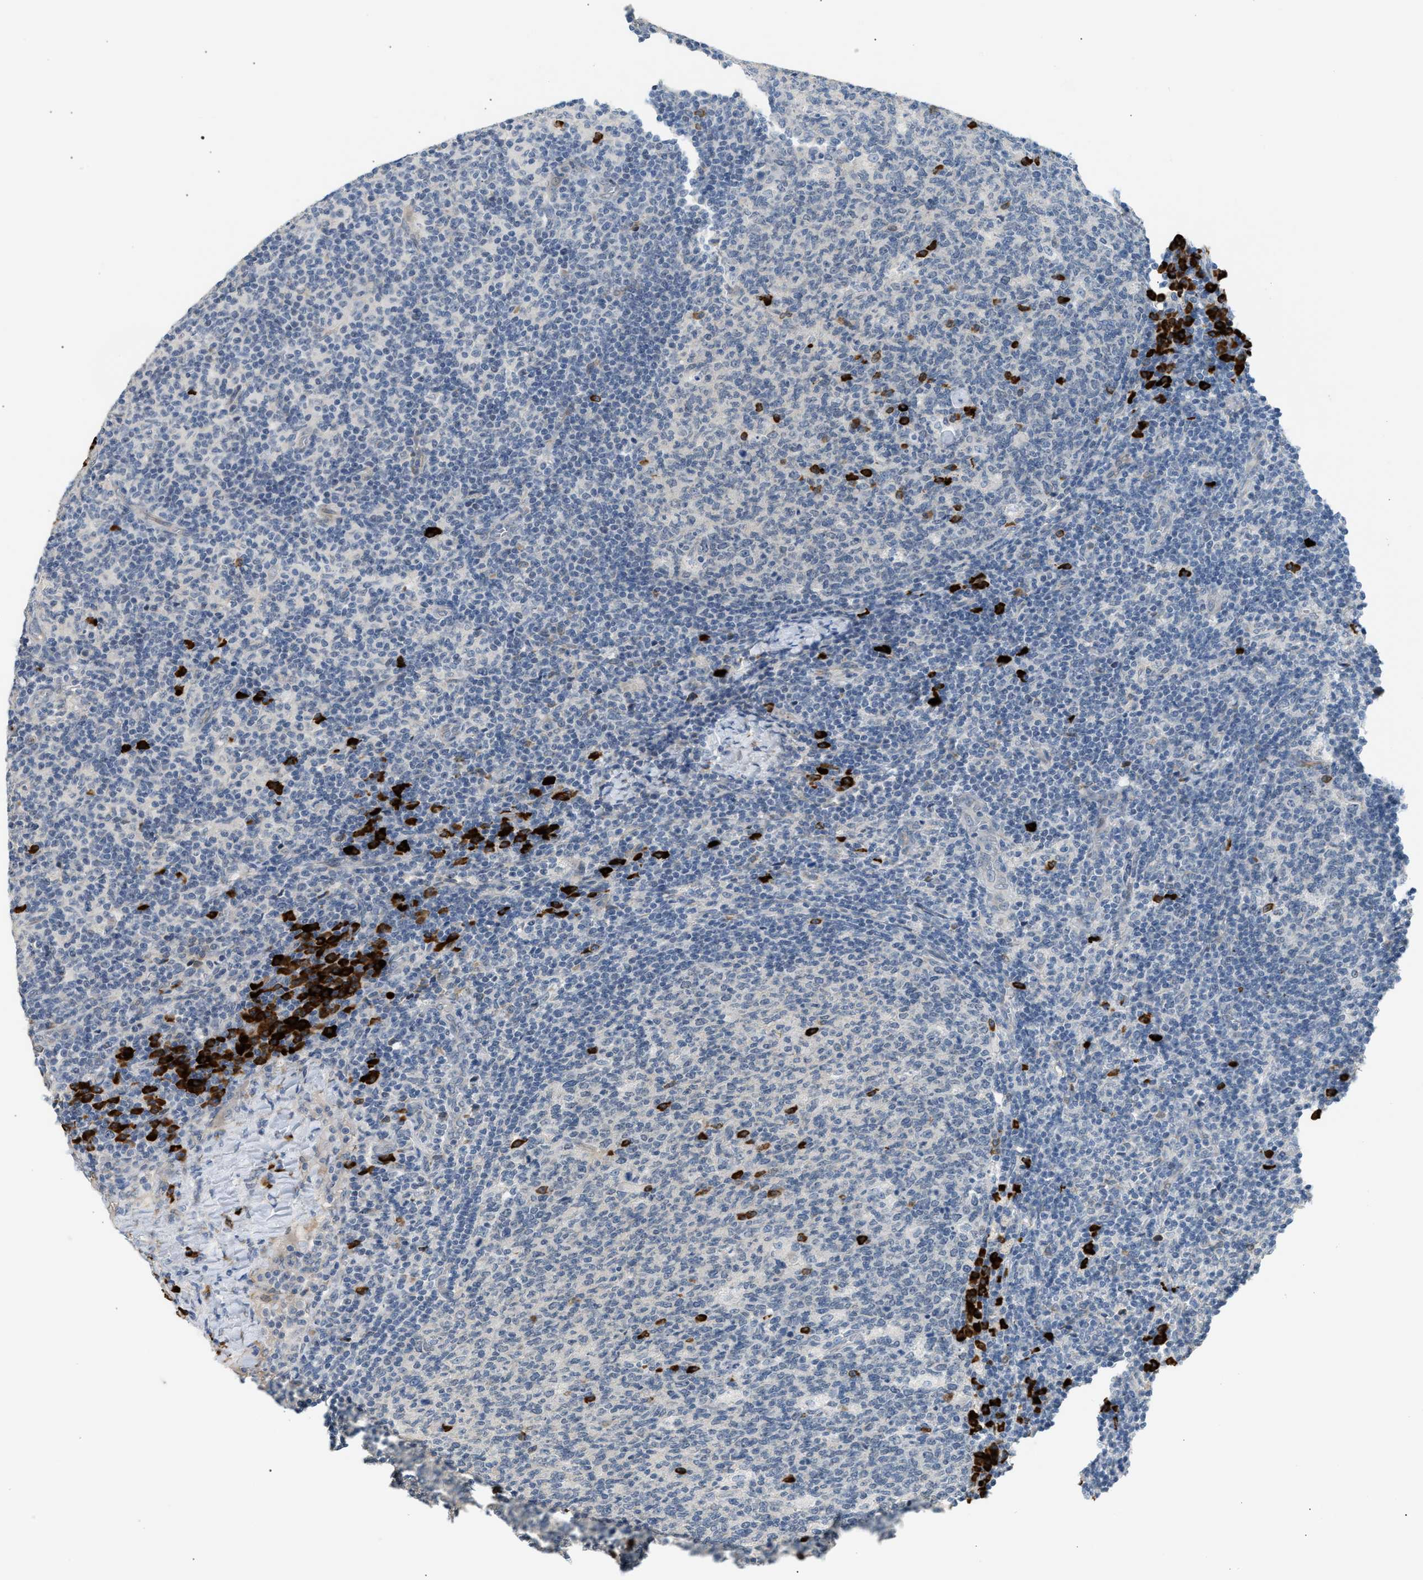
{"staining": {"intensity": "strong", "quantity": "<25%", "location": "cytoplasmic/membranous"}, "tissue": "lymph node", "cell_type": "Germinal center cells", "image_type": "normal", "snomed": [{"axis": "morphology", "description": "Normal tissue, NOS"}, {"axis": "morphology", "description": "Inflammation, NOS"}, {"axis": "topography", "description": "Lymph node"}], "caption": "Lymph node was stained to show a protein in brown. There is medium levels of strong cytoplasmic/membranous staining in approximately <25% of germinal center cells. Nuclei are stained in blue.", "gene": "KCNC2", "patient": {"sex": "male", "age": 55}}